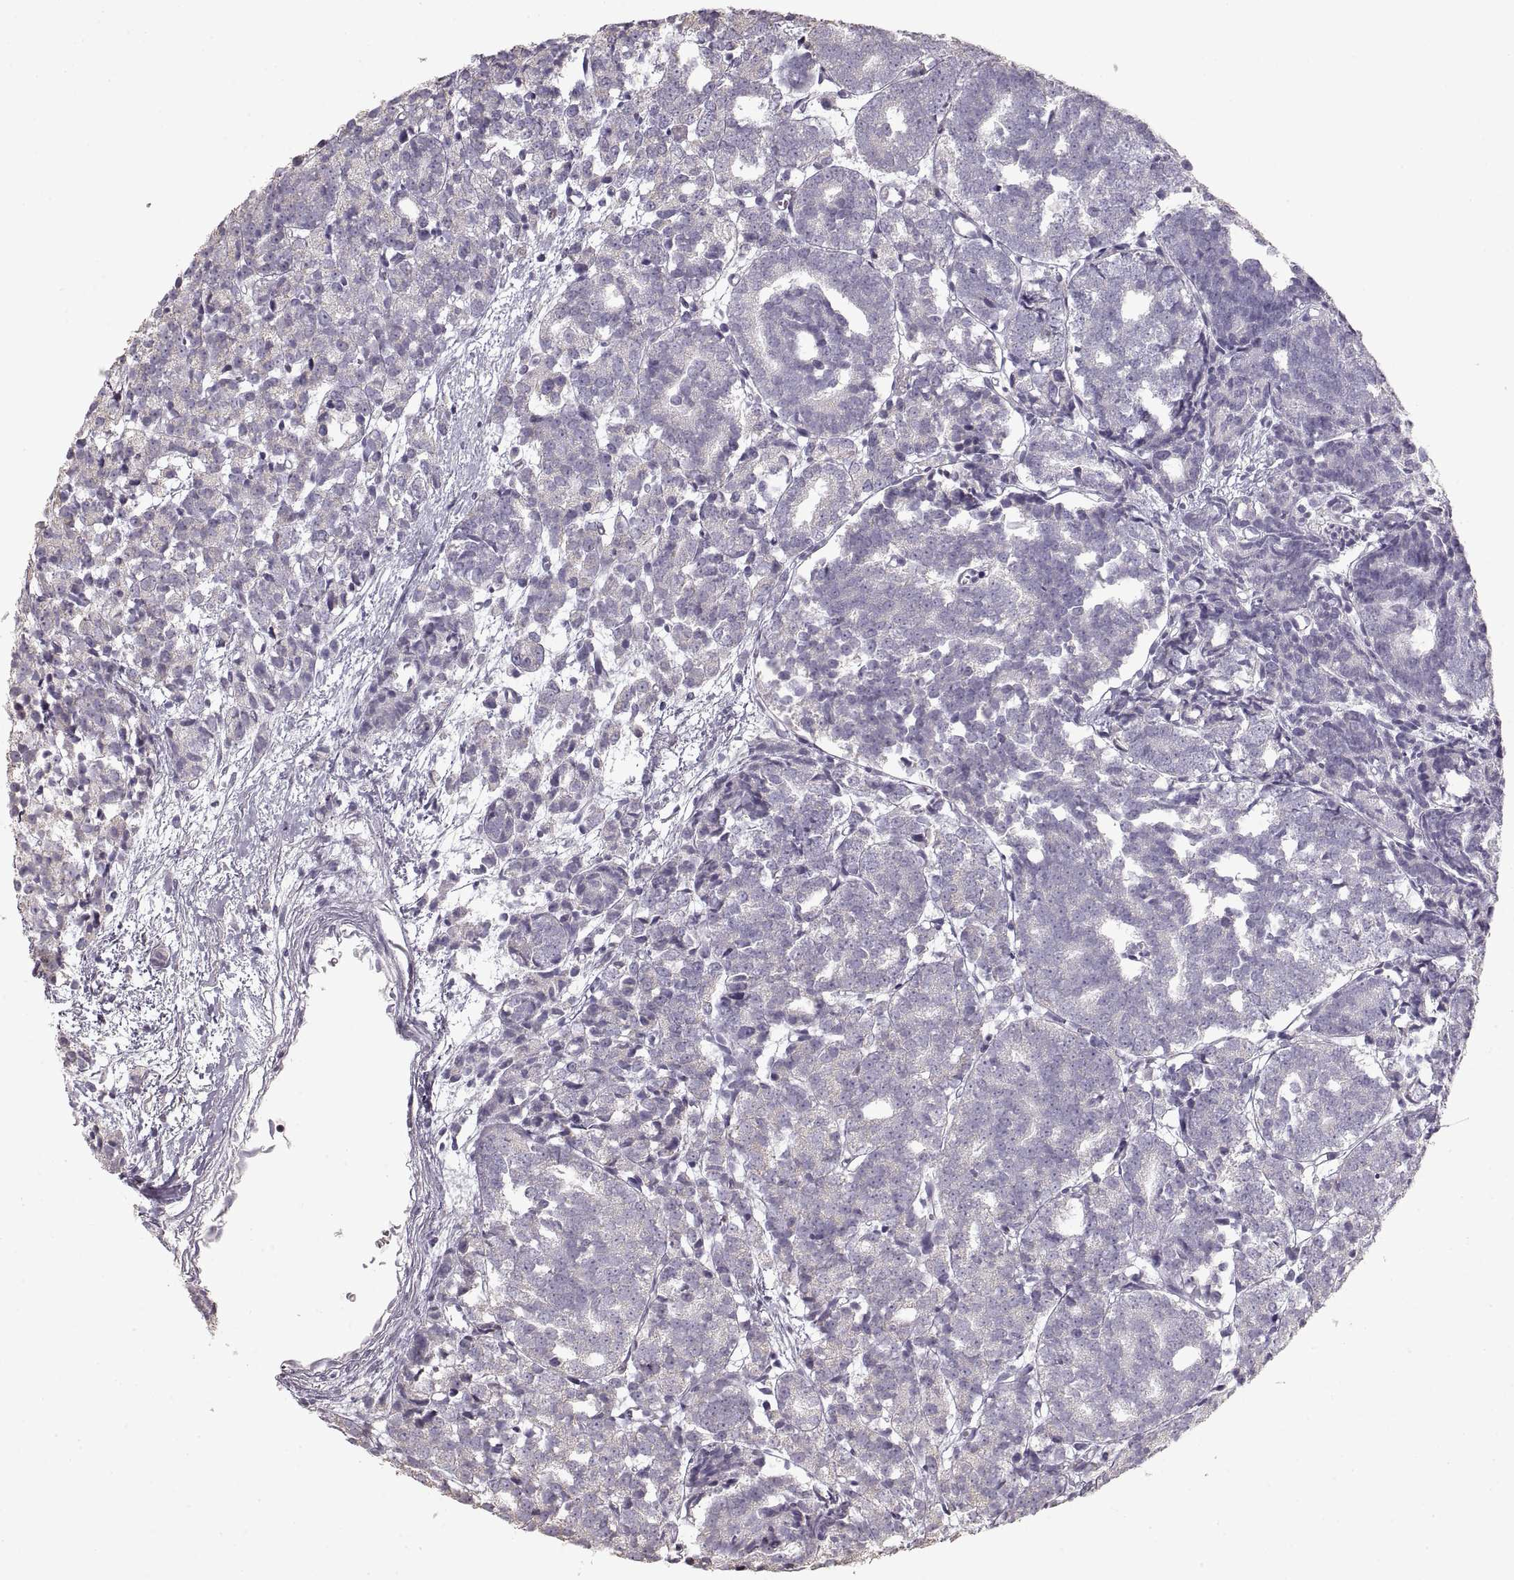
{"staining": {"intensity": "negative", "quantity": "none", "location": "none"}, "tissue": "prostate cancer", "cell_type": "Tumor cells", "image_type": "cancer", "snomed": [{"axis": "morphology", "description": "Adenocarcinoma, High grade"}, {"axis": "topography", "description": "Prostate"}], "caption": "A high-resolution image shows IHC staining of prostate cancer, which shows no significant staining in tumor cells.", "gene": "ZP3", "patient": {"sex": "male", "age": 53}}